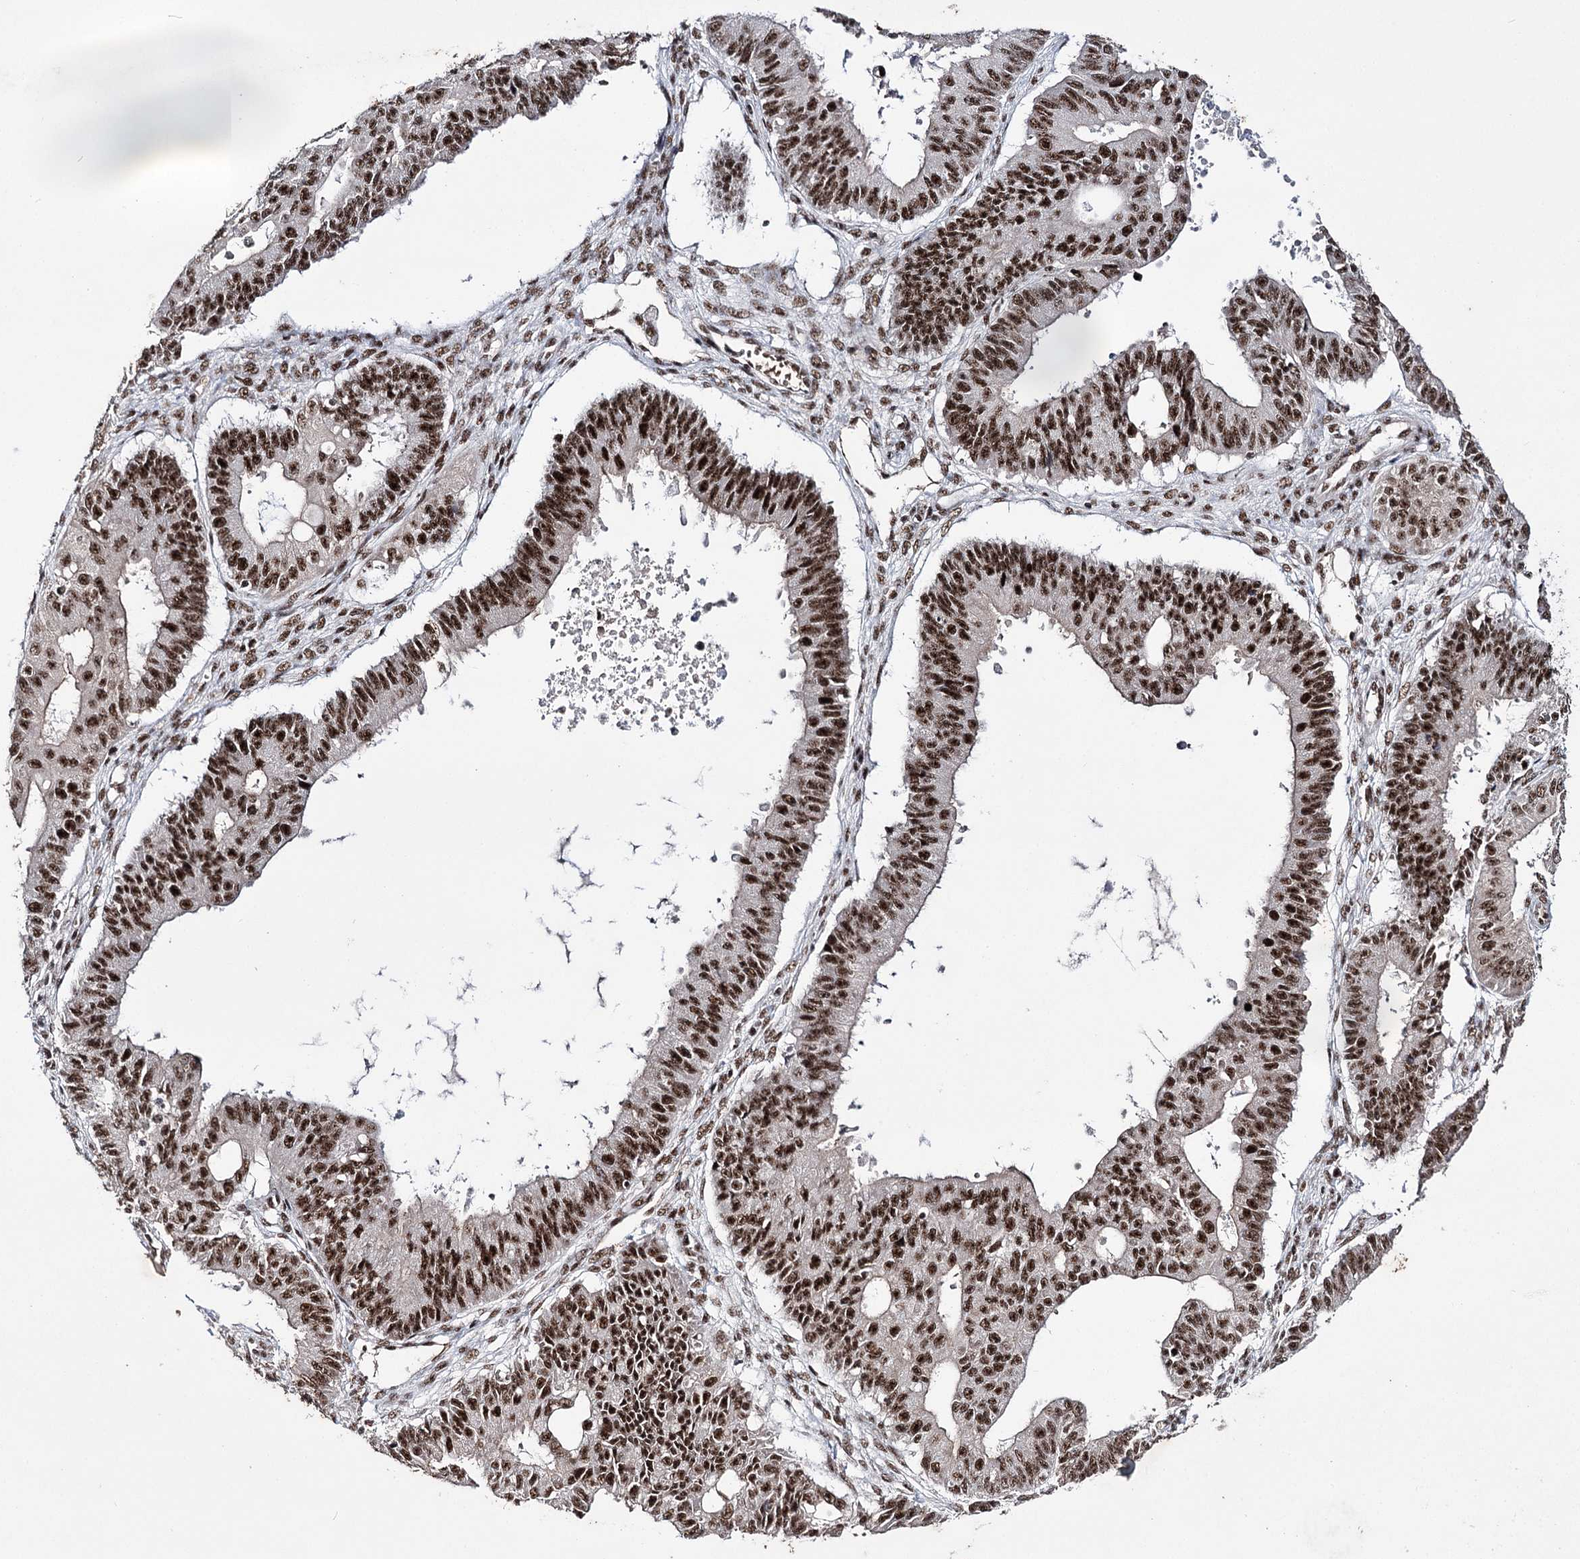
{"staining": {"intensity": "strong", "quantity": ">75%", "location": "nuclear"}, "tissue": "ovarian cancer", "cell_type": "Tumor cells", "image_type": "cancer", "snomed": [{"axis": "morphology", "description": "Carcinoma, endometroid"}, {"axis": "topography", "description": "Appendix"}, {"axis": "topography", "description": "Ovary"}], "caption": "DAB immunohistochemical staining of ovarian cancer shows strong nuclear protein positivity in approximately >75% of tumor cells.", "gene": "PRPF40A", "patient": {"sex": "female", "age": 42}}